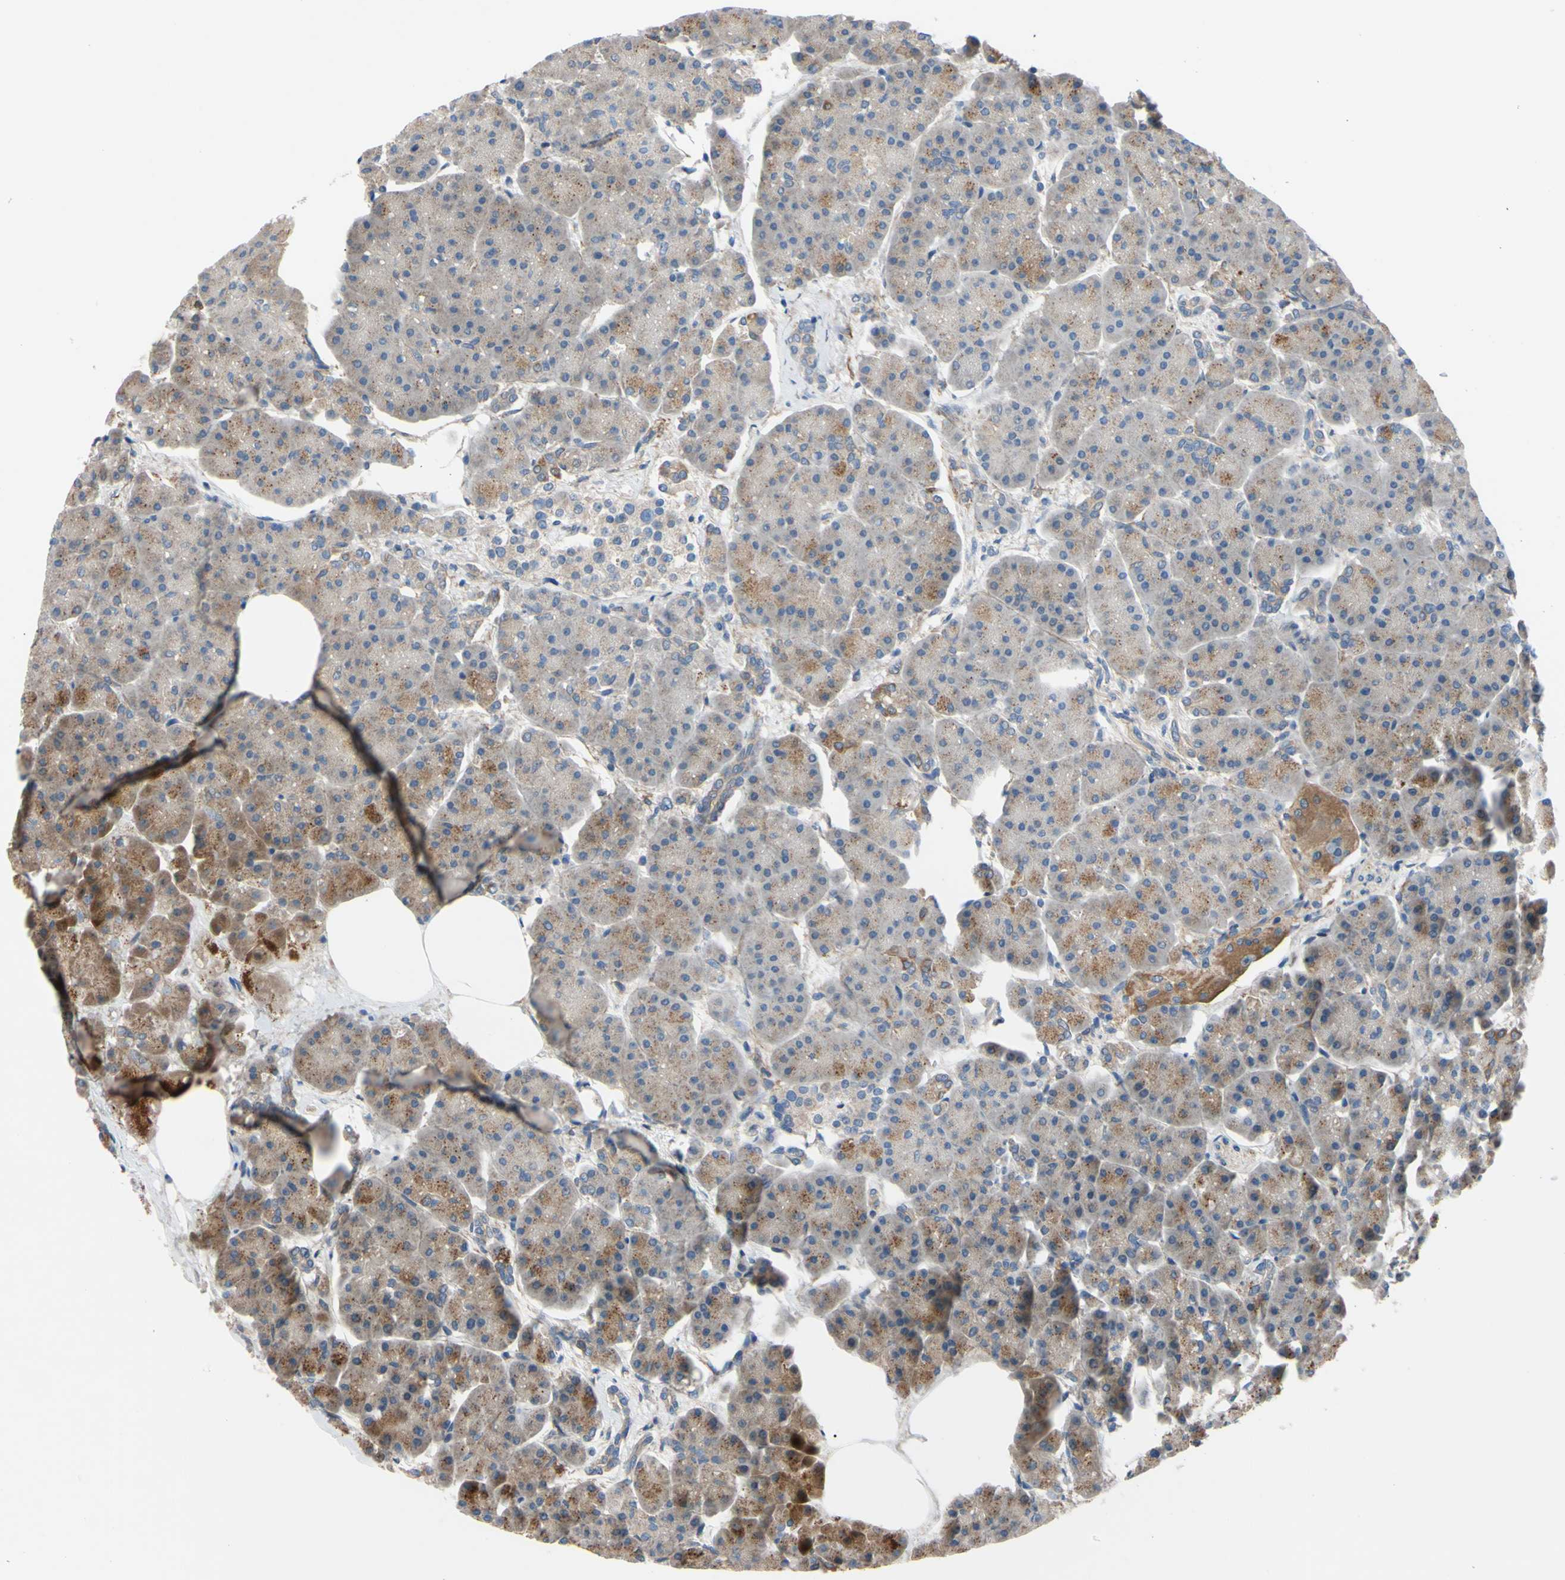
{"staining": {"intensity": "moderate", "quantity": "25%-75%", "location": "cytoplasmic/membranous"}, "tissue": "pancreas", "cell_type": "Exocrine glandular cells", "image_type": "normal", "snomed": [{"axis": "morphology", "description": "Normal tissue, NOS"}, {"axis": "topography", "description": "Pancreas"}], "caption": "Protein staining of normal pancreas displays moderate cytoplasmic/membranous positivity in approximately 25%-75% of exocrine glandular cells.", "gene": "SVIL", "patient": {"sex": "female", "age": 70}}